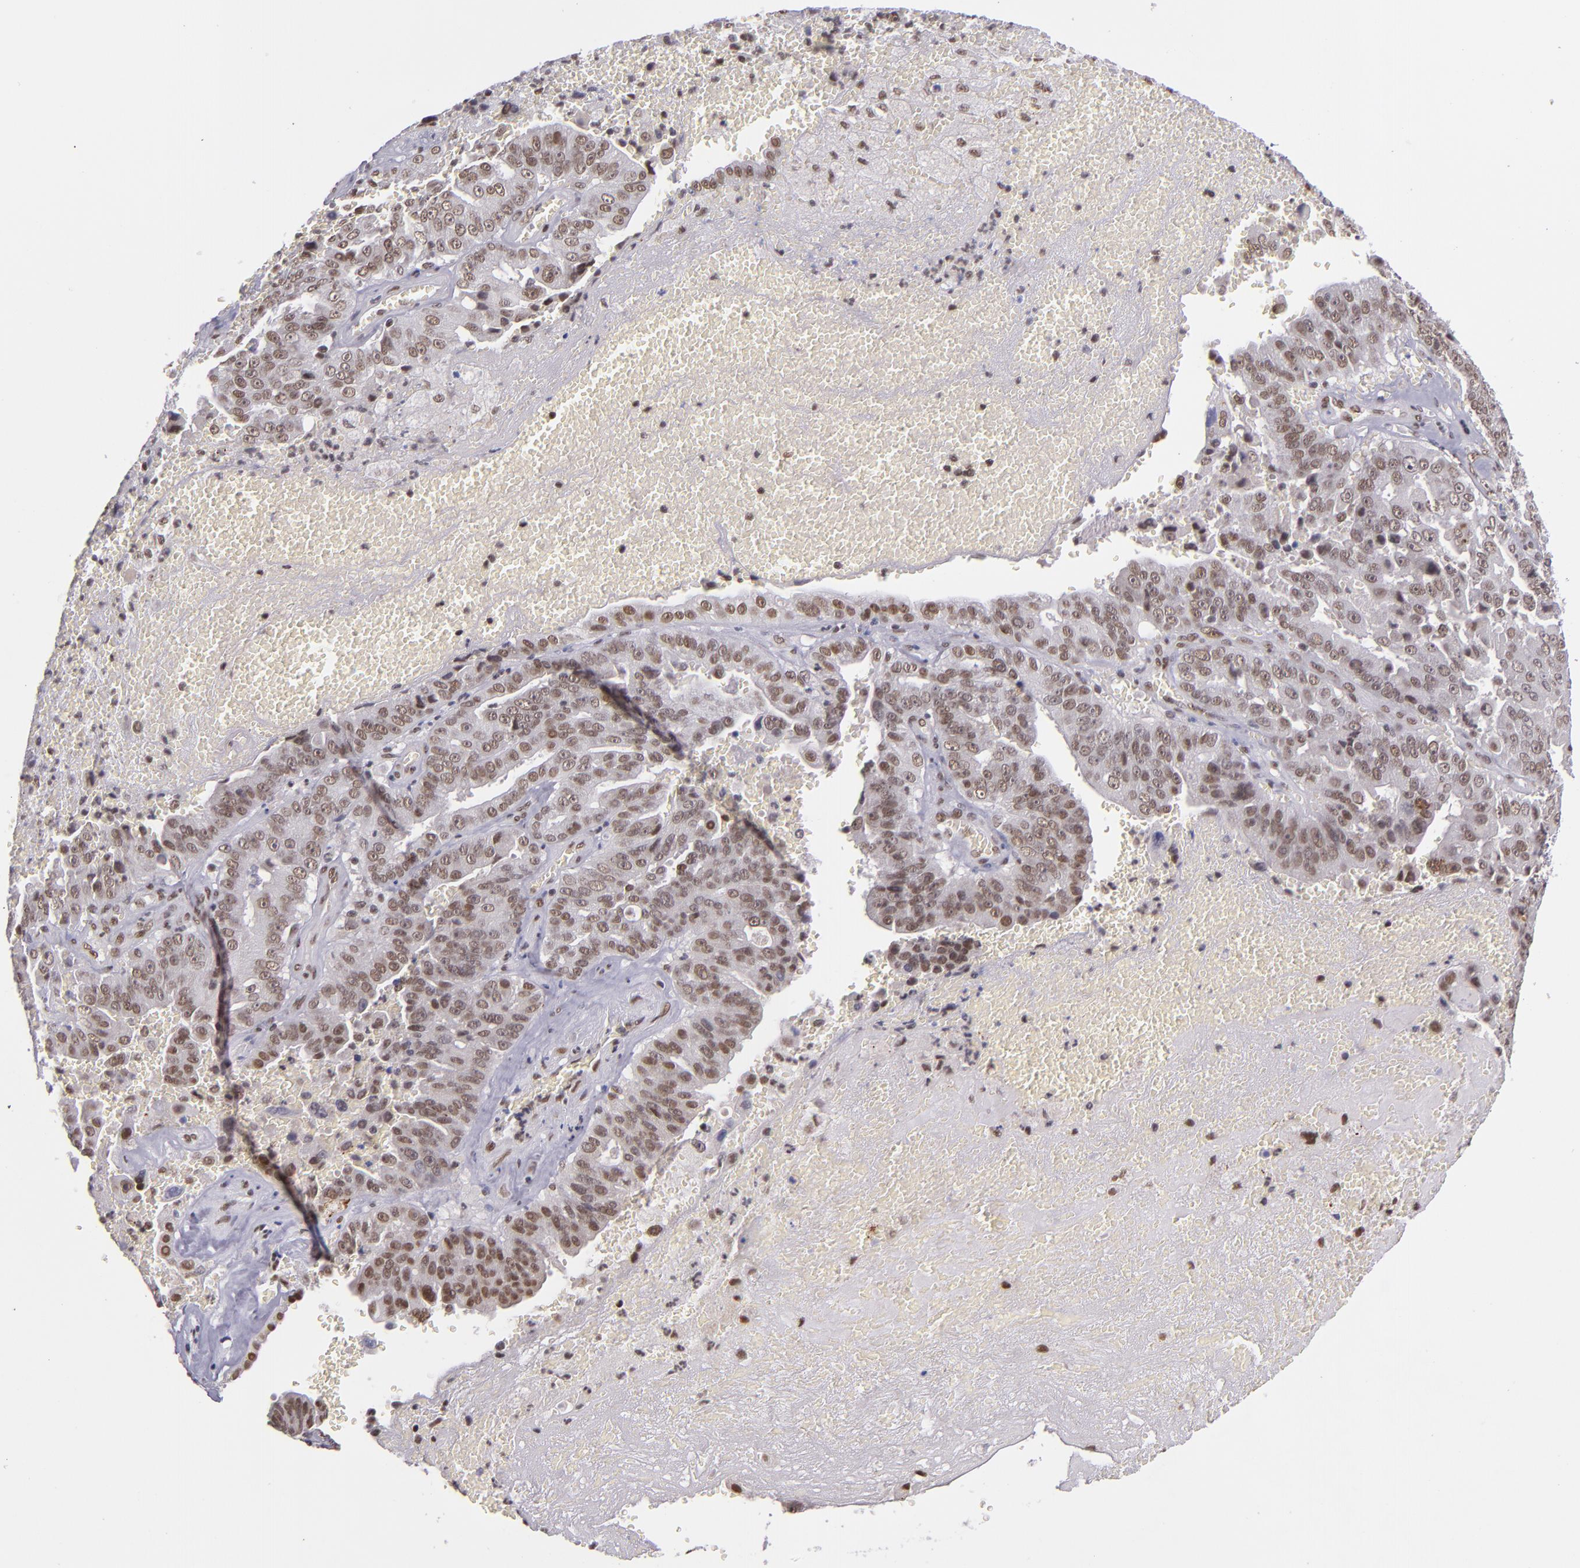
{"staining": {"intensity": "moderate", "quantity": ">75%", "location": "nuclear"}, "tissue": "liver cancer", "cell_type": "Tumor cells", "image_type": "cancer", "snomed": [{"axis": "morphology", "description": "Cholangiocarcinoma"}, {"axis": "topography", "description": "Liver"}], "caption": "Moderate nuclear protein staining is identified in approximately >75% of tumor cells in liver cholangiocarcinoma. Nuclei are stained in blue.", "gene": "ZNF148", "patient": {"sex": "female", "age": 79}}